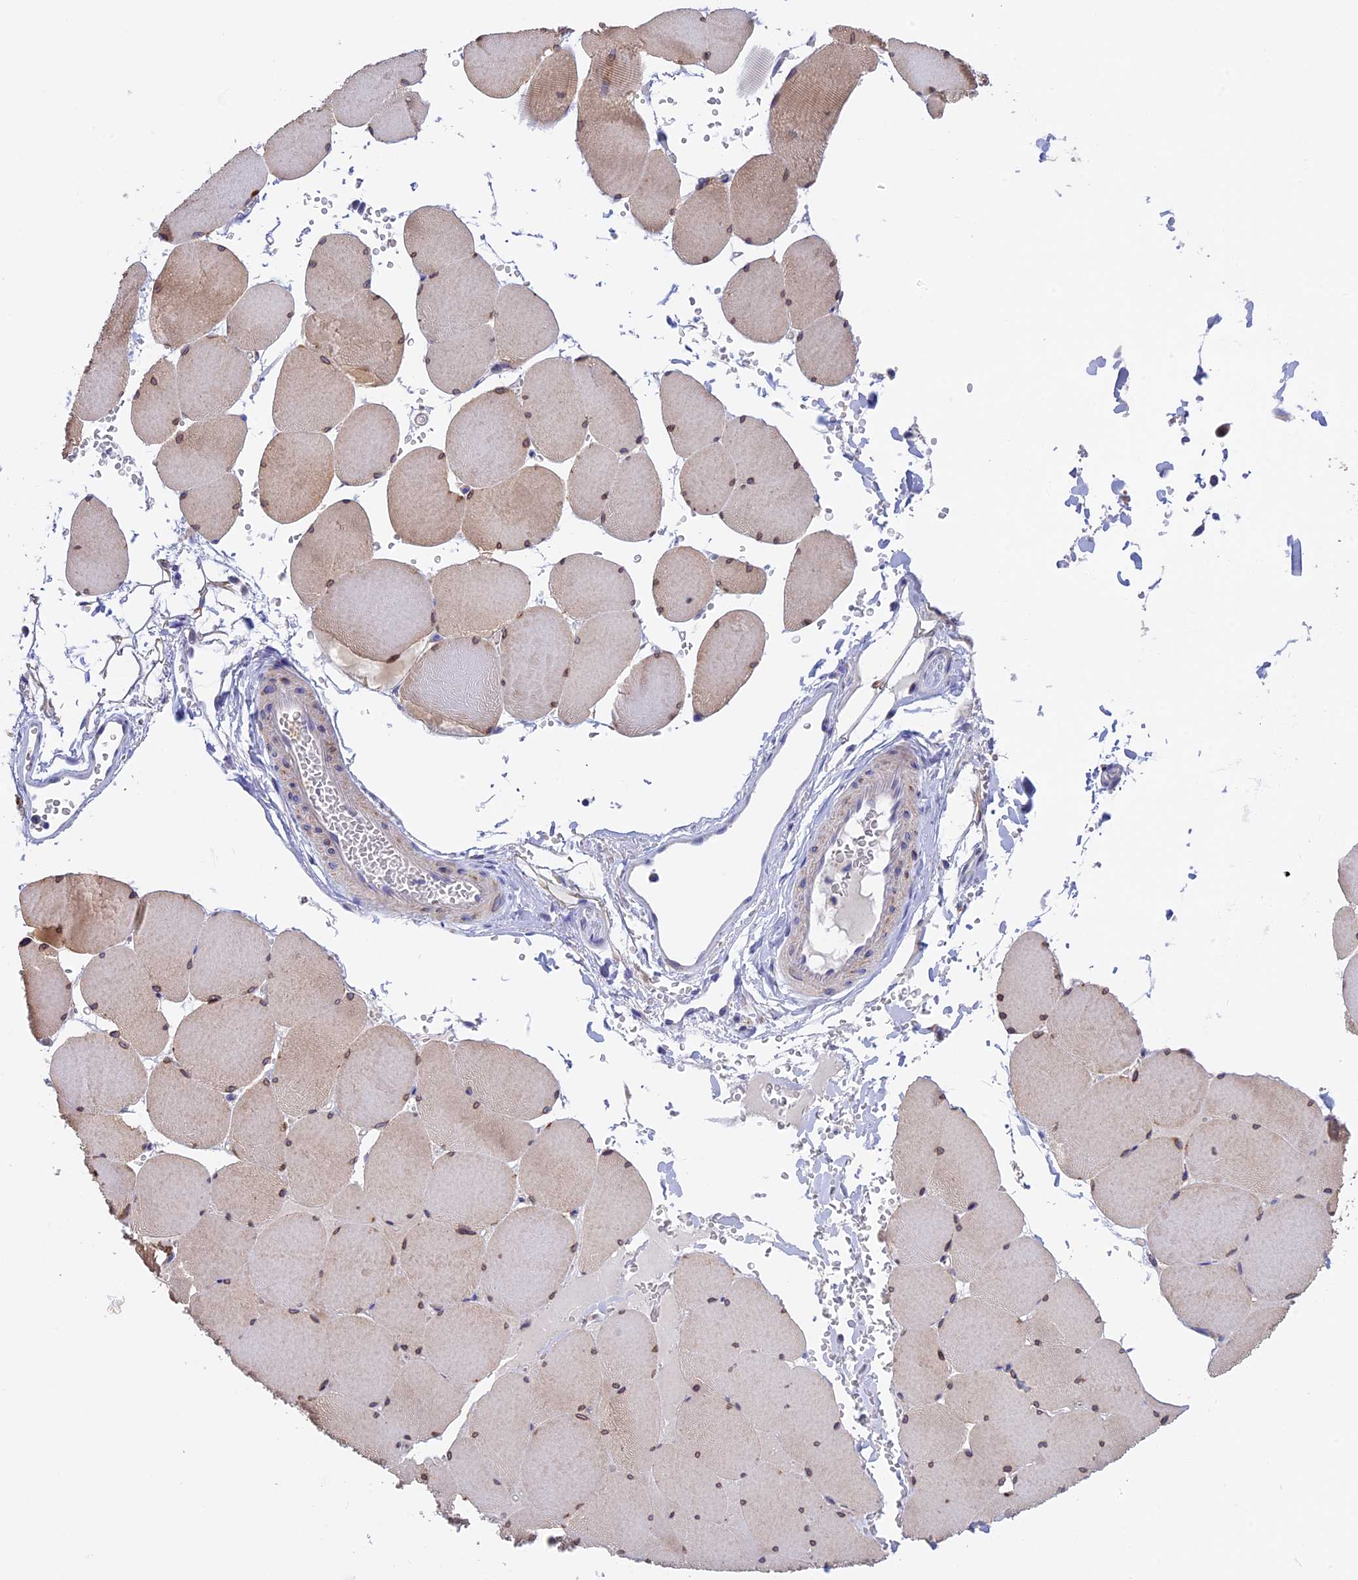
{"staining": {"intensity": "weak", "quantity": "25%-75%", "location": "cytoplasmic/membranous"}, "tissue": "skeletal muscle", "cell_type": "Myocytes", "image_type": "normal", "snomed": [{"axis": "morphology", "description": "Normal tissue, NOS"}, {"axis": "topography", "description": "Skeletal muscle"}, {"axis": "topography", "description": "Head-Neck"}], "caption": "An immunohistochemistry (IHC) micrograph of benign tissue is shown. Protein staining in brown highlights weak cytoplasmic/membranous positivity in skeletal muscle within myocytes. (DAB IHC with brightfield microscopy, high magnification).", "gene": "ETFDH", "patient": {"sex": "male", "age": 66}}